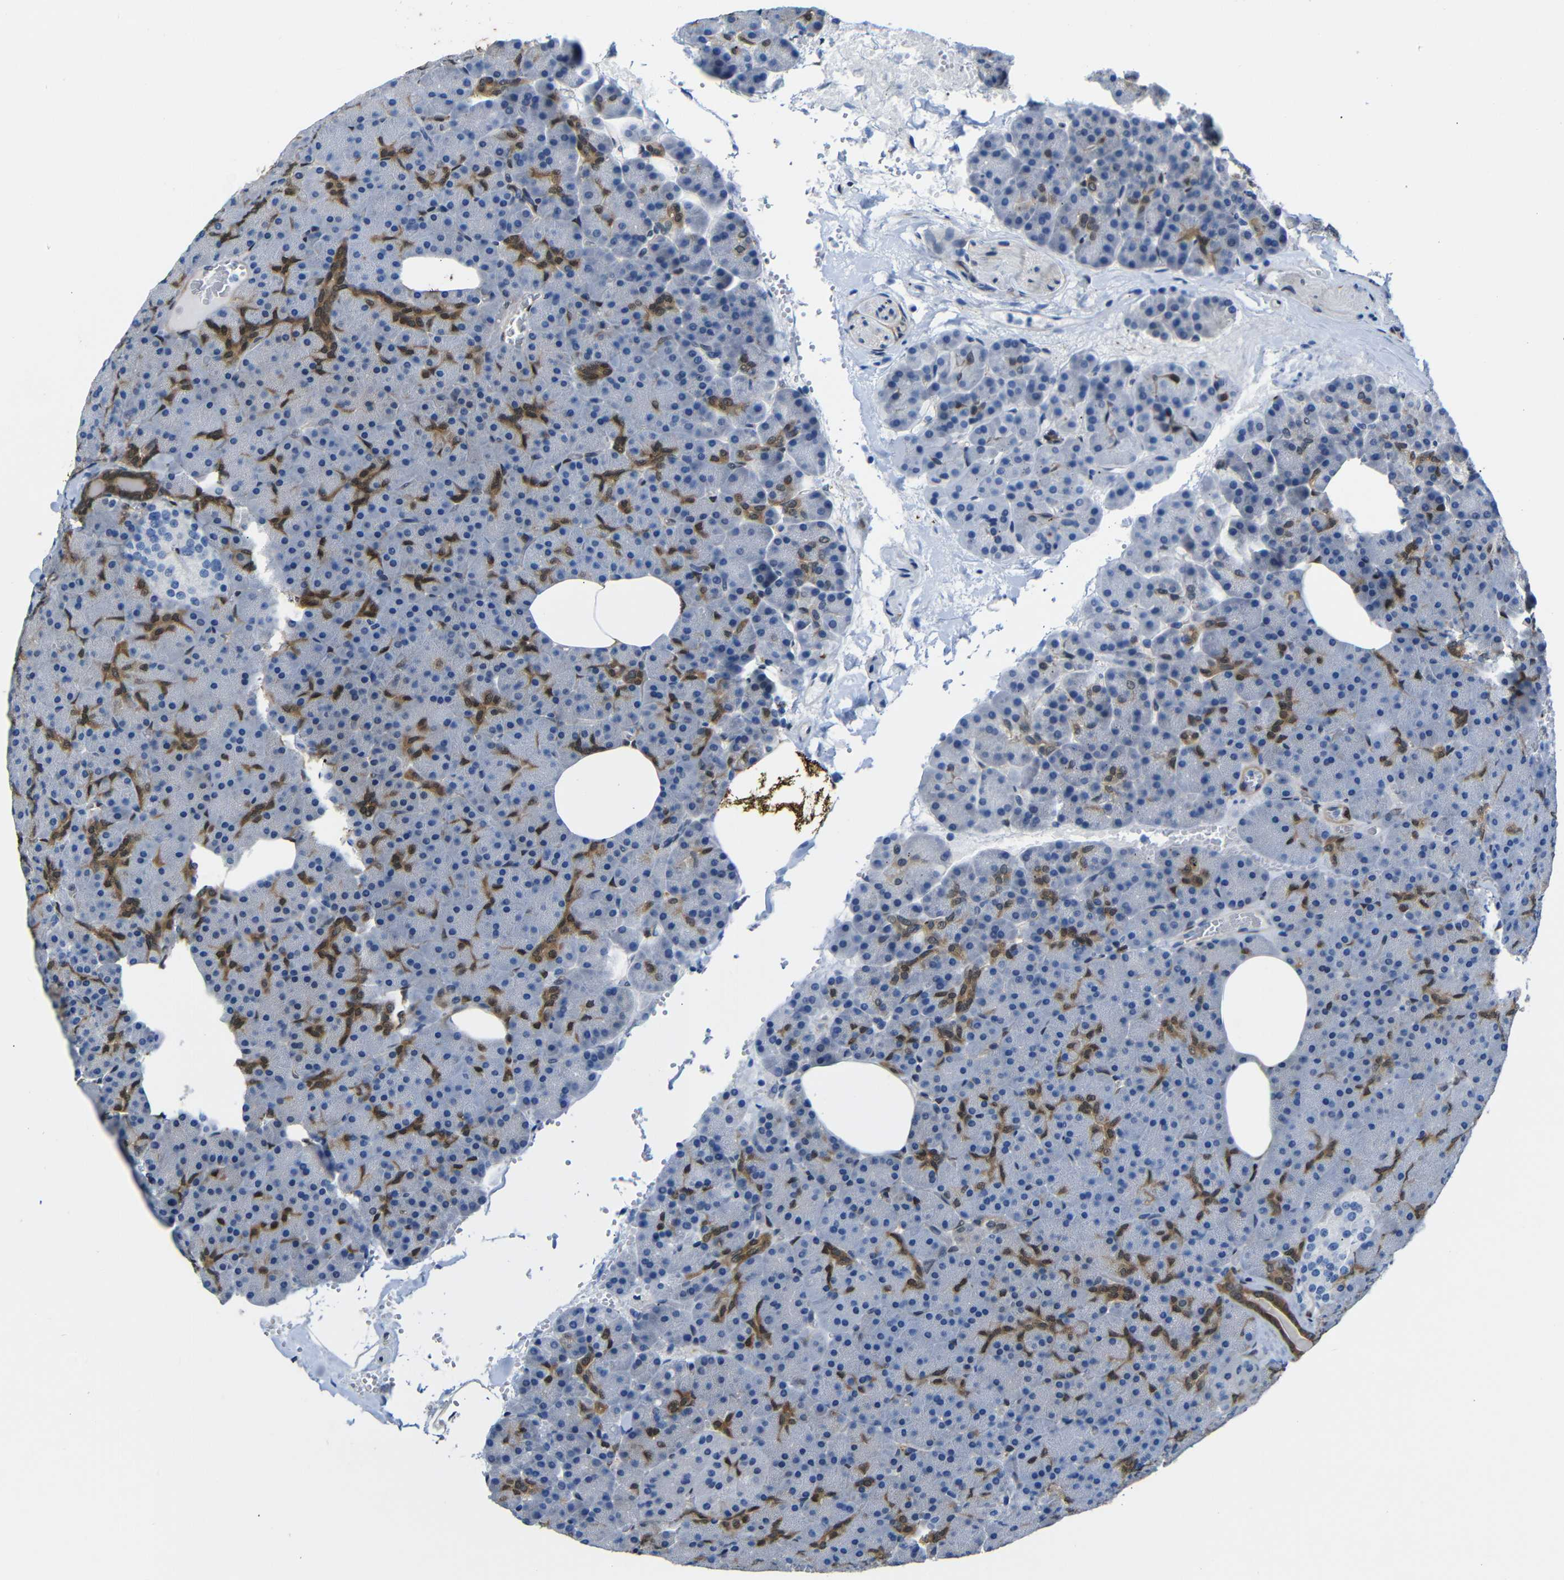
{"staining": {"intensity": "moderate", "quantity": "<25%", "location": "cytoplasmic/membranous,nuclear"}, "tissue": "pancreas", "cell_type": "Exocrine glandular cells", "image_type": "normal", "snomed": [{"axis": "morphology", "description": "Normal tissue, NOS"}, {"axis": "topography", "description": "Pancreas"}], "caption": "This histopathology image reveals immunohistochemistry (IHC) staining of unremarkable human pancreas, with low moderate cytoplasmic/membranous,nuclear staining in approximately <25% of exocrine glandular cells.", "gene": "YAP1", "patient": {"sex": "female", "age": 35}}